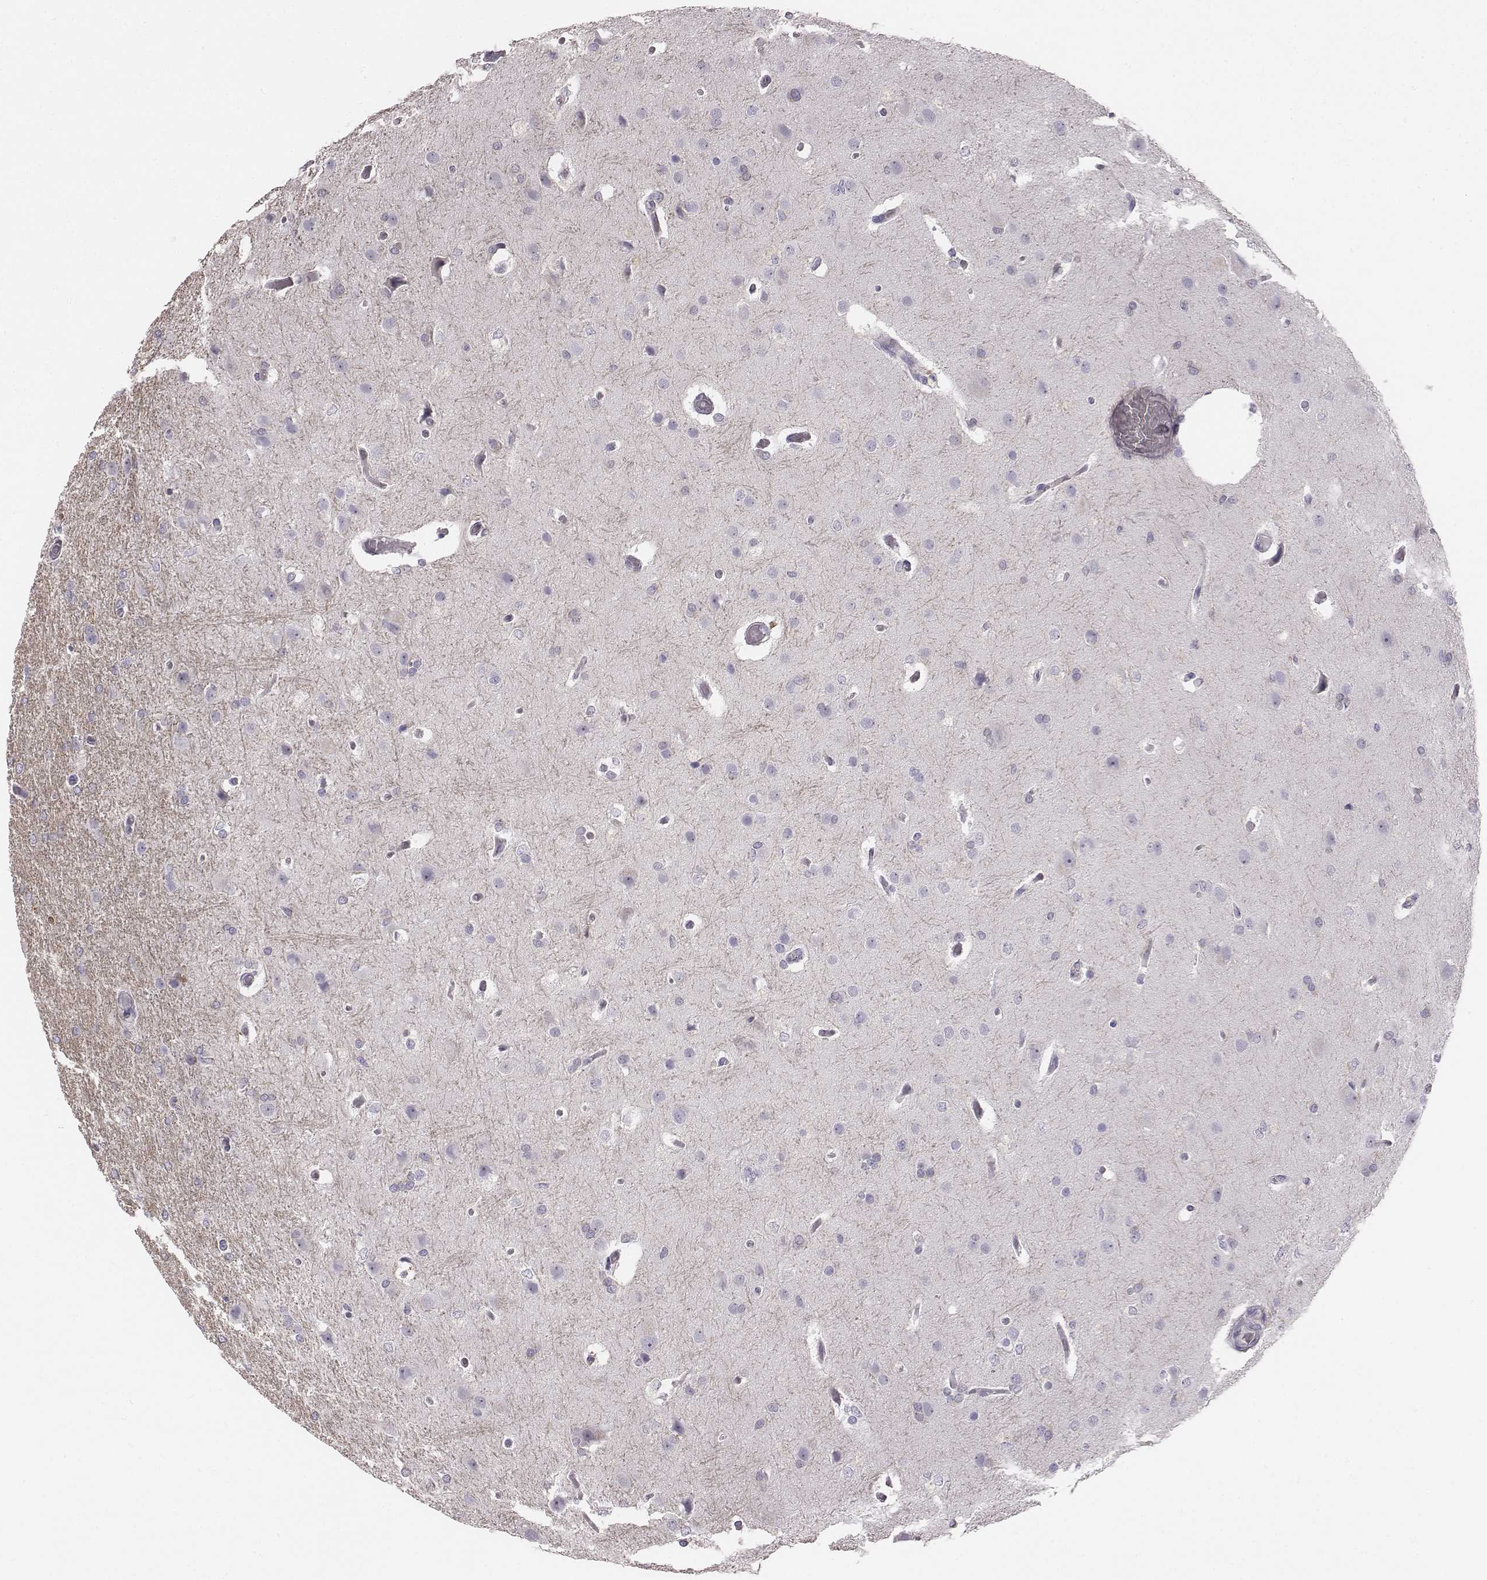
{"staining": {"intensity": "negative", "quantity": "none", "location": "none"}, "tissue": "glioma", "cell_type": "Tumor cells", "image_type": "cancer", "snomed": [{"axis": "morphology", "description": "Glioma, malignant, High grade"}, {"axis": "topography", "description": "Brain"}], "caption": "High-grade glioma (malignant) was stained to show a protein in brown. There is no significant staining in tumor cells. Nuclei are stained in blue.", "gene": "PBK", "patient": {"sex": "male", "age": 68}}